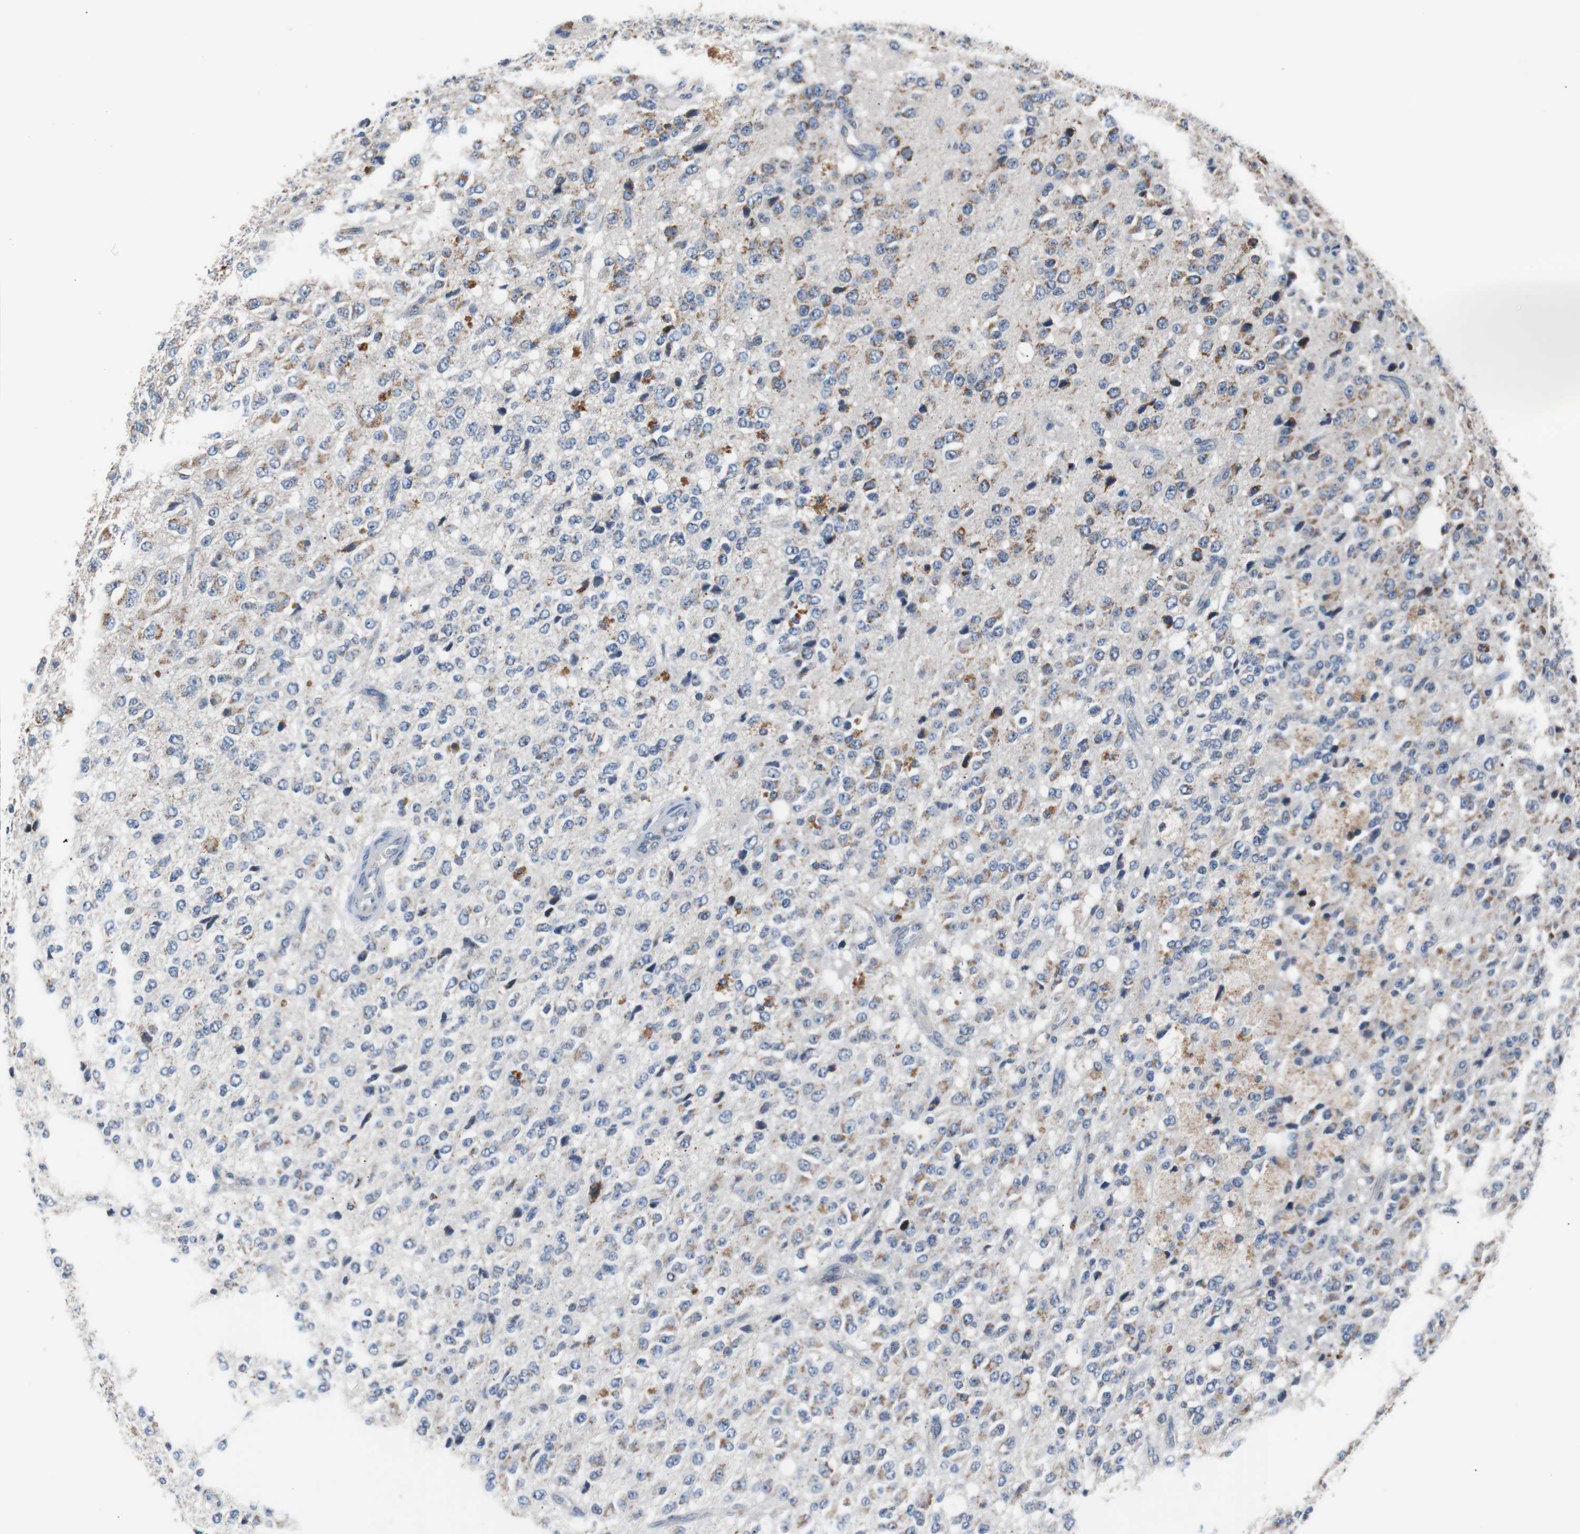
{"staining": {"intensity": "moderate", "quantity": "25%-75%", "location": "cytoplasmic/membranous"}, "tissue": "glioma", "cell_type": "Tumor cells", "image_type": "cancer", "snomed": [{"axis": "morphology", "description": "Glioma, malignant, High grade"}, {"axis": "topography", "description": "pancreas cauda"}], "caption": "Glioma stained with DAB IHC displays medium levels of moderate cytoplasmic/membranous staining in about 25%-75% of tumor cells.", "gene": "PITRM1", "patient": {"sex": "male", "age": 60}}